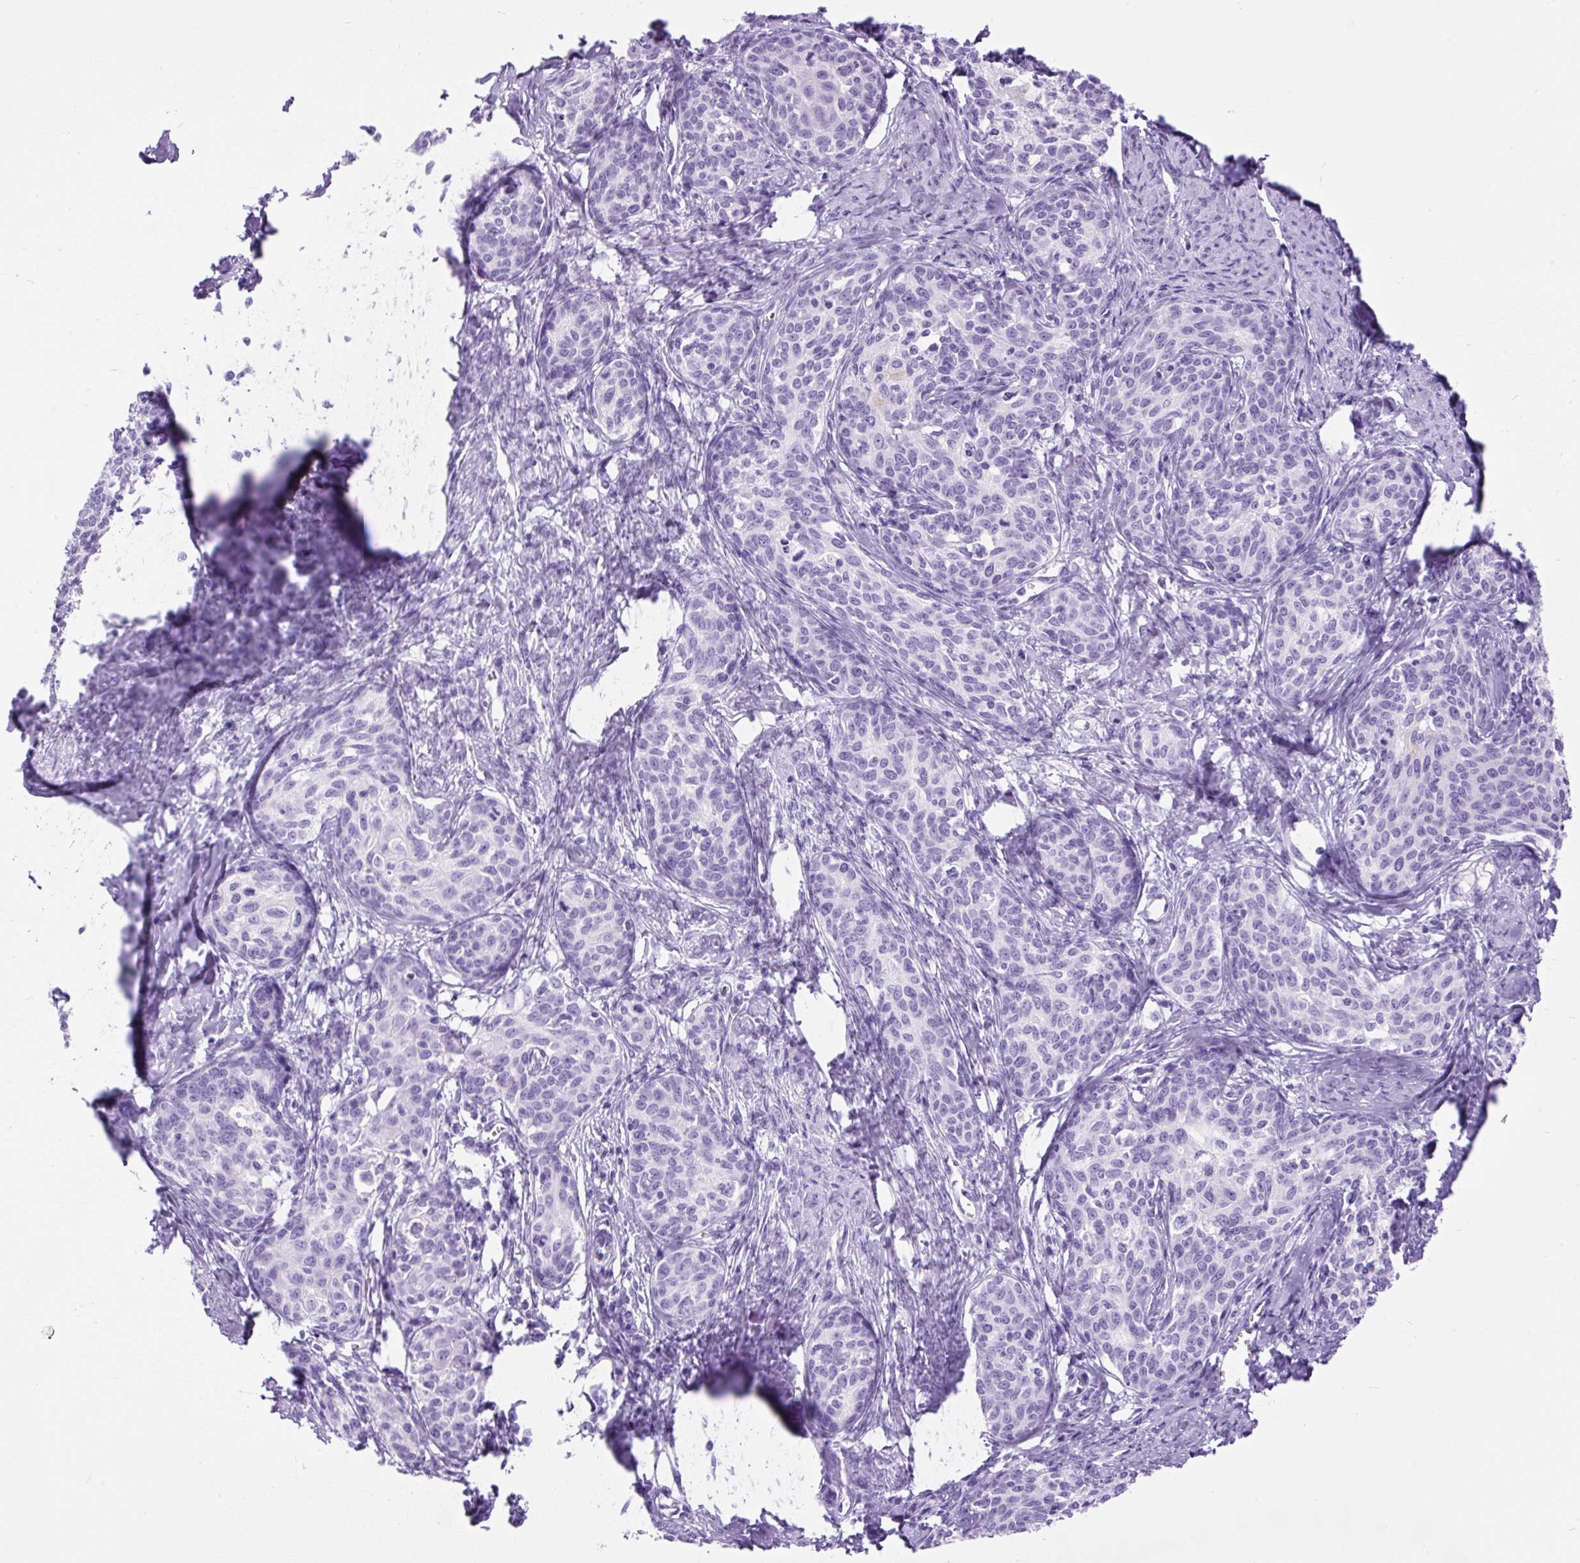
{"staining": {"intensity": "negative", "quantity": "none", "location": "none"}, "tissue": "cervical cancer", "cell_type": "Tumor cells", "image_type": "cancer", "snomed": [{"axis": "morphology", "description": "Squamous cell carcinoma, NOS"}, {"axis": "morphology", "description": "Adenocarcinoma, NOS"}, {"axis": "topography", "description": "Cervix"}], "caption": "Tumor cells show no significant protein expression in squamous cell carcinoma (cervical).", "gene": "CEL", "patient": {"sex": "female", "age": 52}}